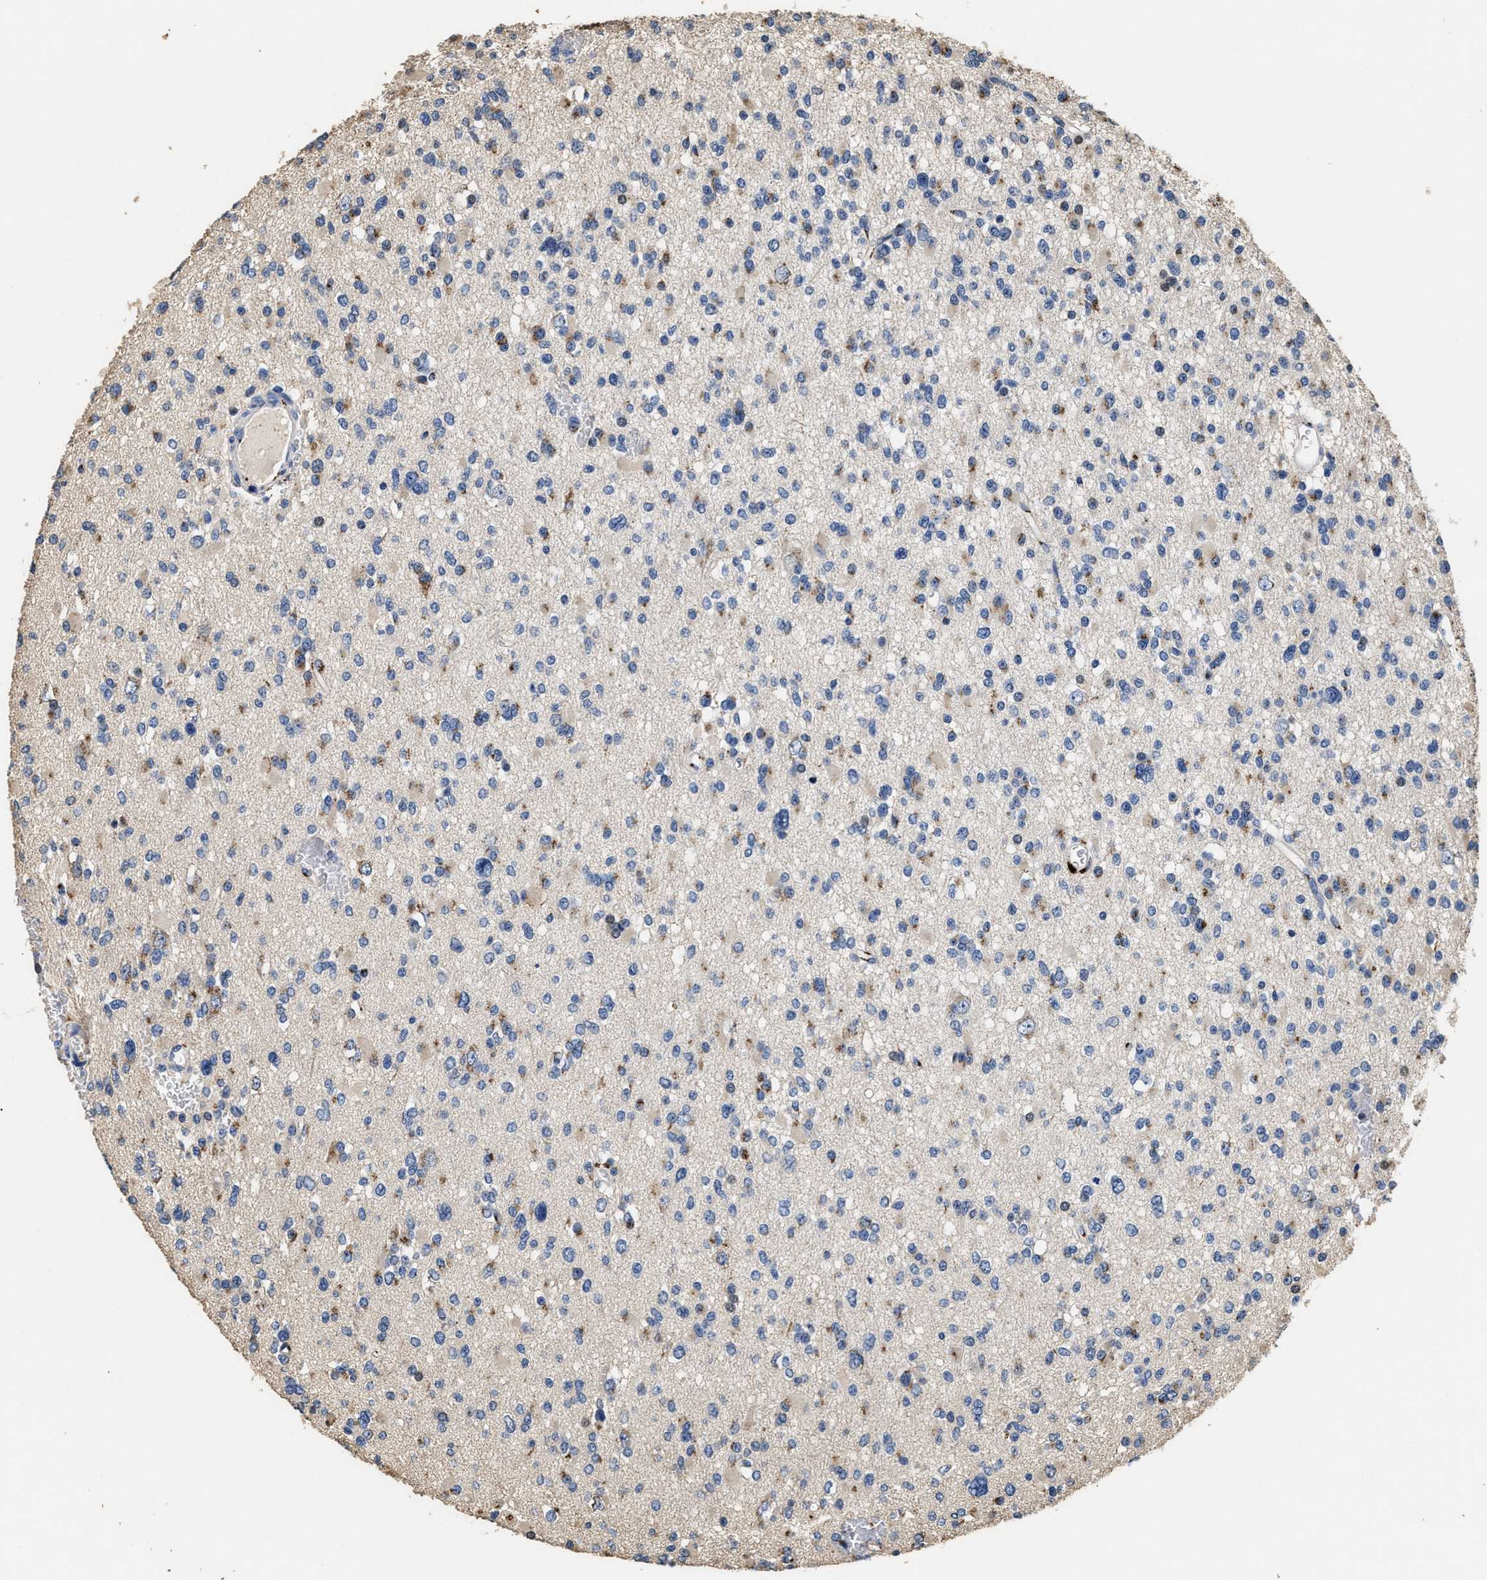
{"staining": {"intensity": "weak", "quantity": "<25%", "location": "cytoplasmic/membranous"}, "tissue": "glioma", "cell_type": "Tumor cells", "image_type": "cancer", "snomed": [{"axis": "morphology", "description": "Glioma, malignant, Low grade"}, {"axis": "topography", "description": "Brain"}], "caption": "A high-resolution image shows immunohistochemistry (IHC) staining of malignant glioma (low-grade), which exhibits no significant positivity in tumor cells.", "gene": "TPST2", "patient": {"sex": "female", "age": 22}}